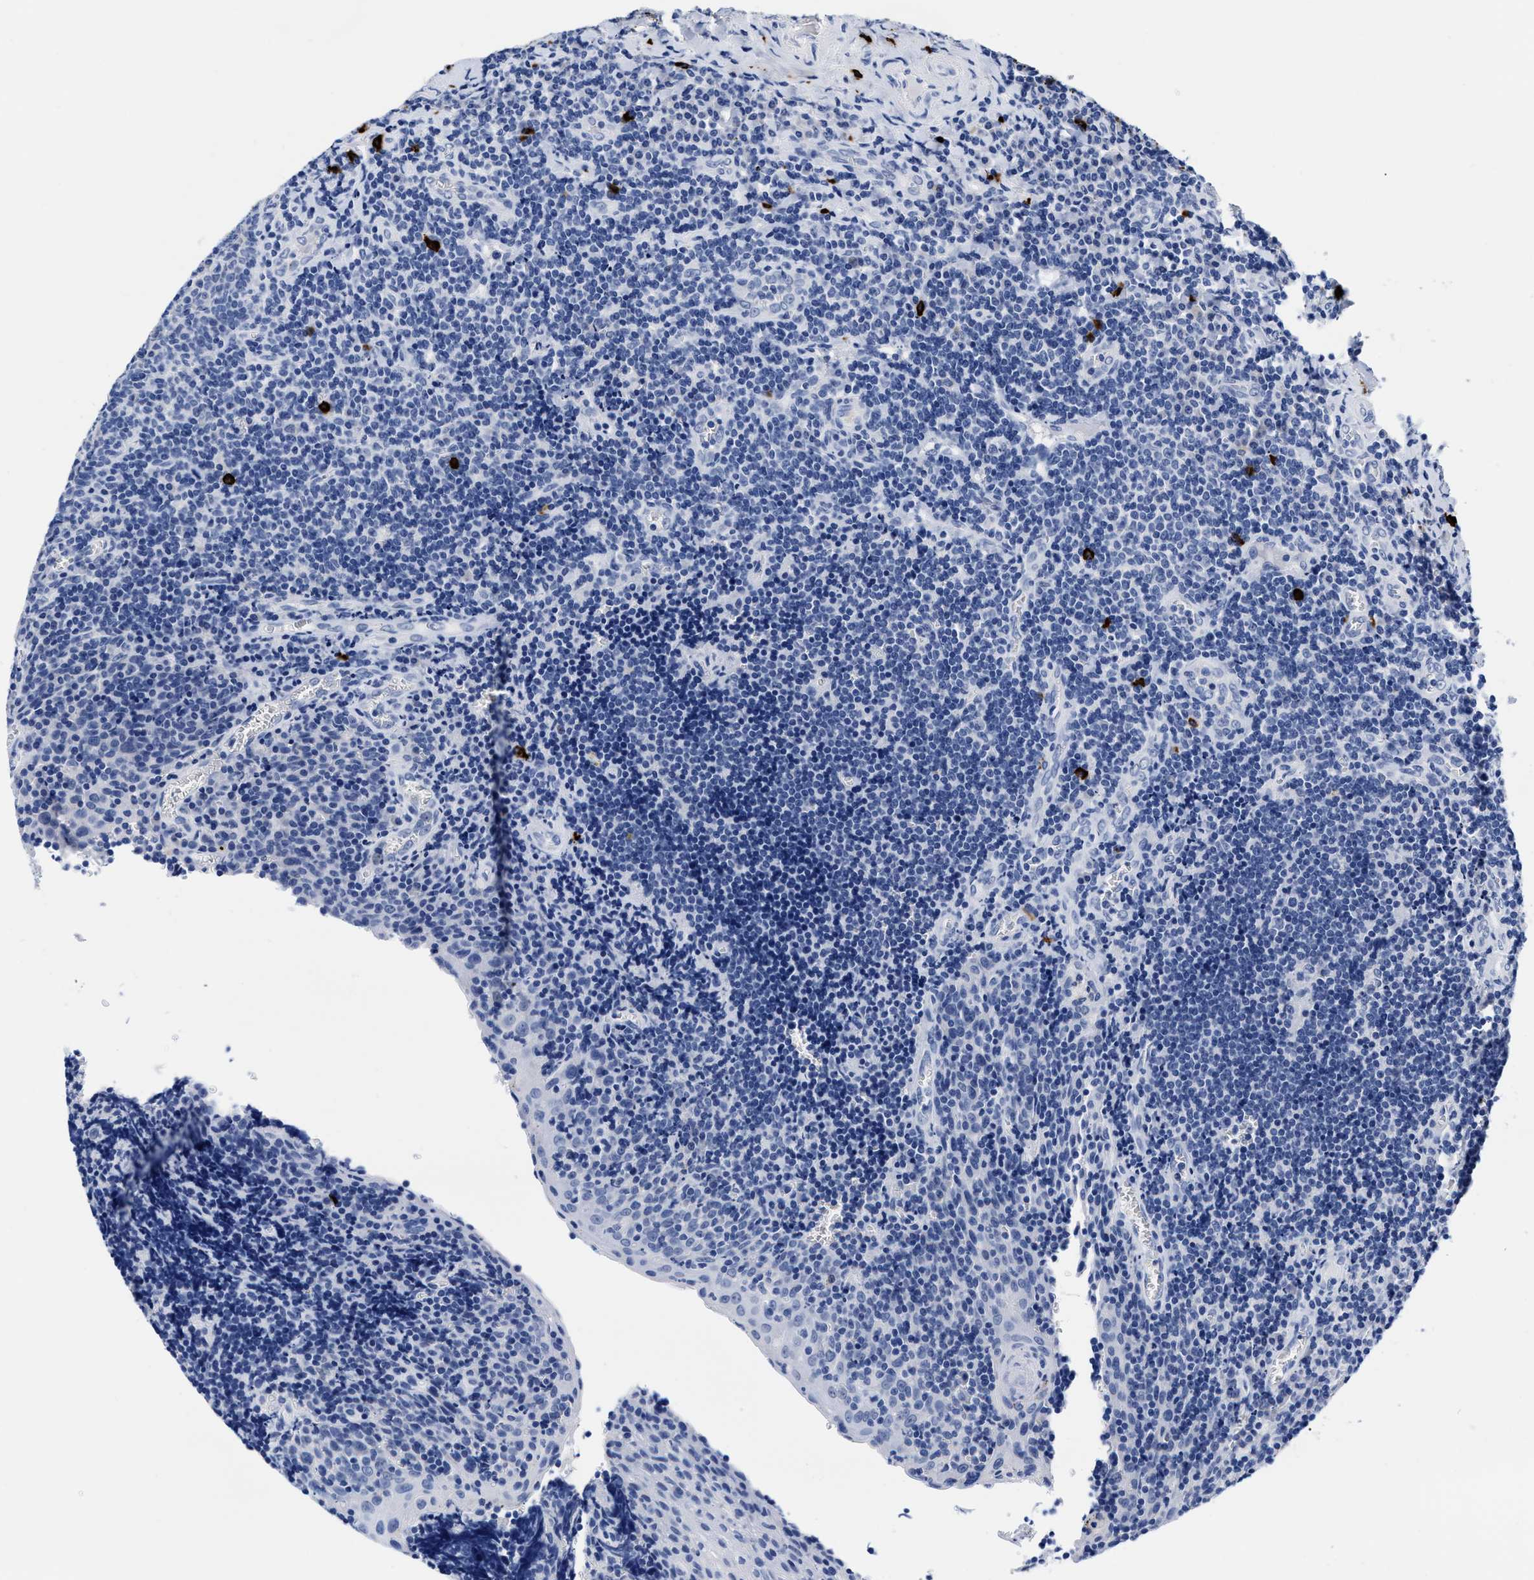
{"staining": {"intensity": "negative", "quantity": "none", "location": "none"}, "tissue": "tonsil", "cell_type": "Germinal center cells", "image_type": "normal", "snomed": [{"axis": "morphology", "description": "Normal tissue, NOS"}, {"axis": "morphology", "description": "Inflammation, NOS"}, {"axis": "topography", "description": "Tonsil"}], "caption": "DAB (3,3'-diaminobenzidine) immunohistochemical staining of normal tonsil reveals no significant expression in germinal center cells. (DAB (3,3'-diaminobenzidine) immunohistochemistry (IHC) with hematoxylin counter stain).", "gene": "CER1", "patient": {"sex": "female", "age": 31}}